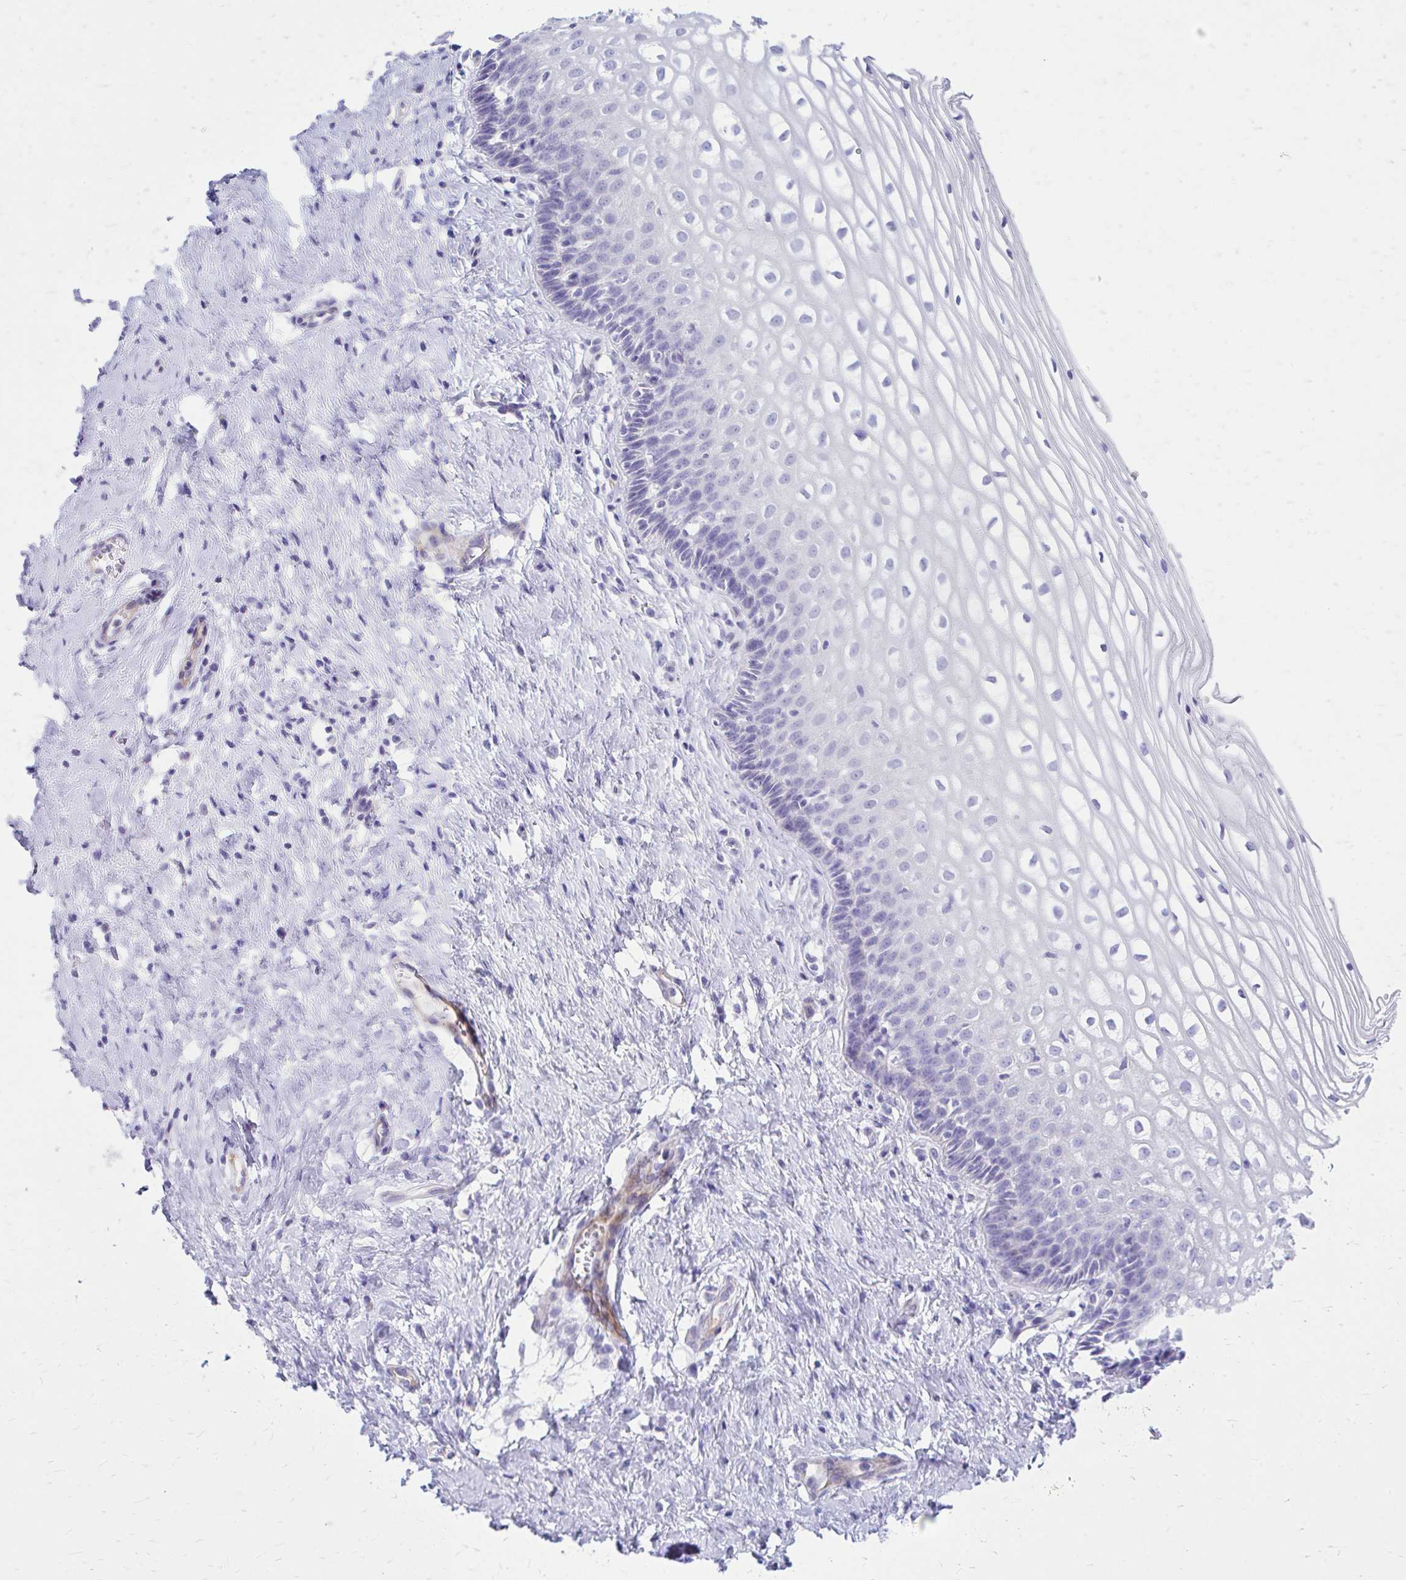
{"staining": {"intensity": "negative", "quantity": "none", "location": "none"}, "tissue": "cervix", "cell_type": "Glandular cells", "image_type": "normal", "snomed": [{"axis": "morphology", "description": "Normal tissue, NOS"}, {"axis": "topography", "description": "Cervix"}], "caption": "This is an immunohistochemistry (IHC) histopathology image of unremarkable cervix. There is no expression in glandular cells.", "gene": "ENSG00000285953", "patient": {"sex": "female", "age": 36}}